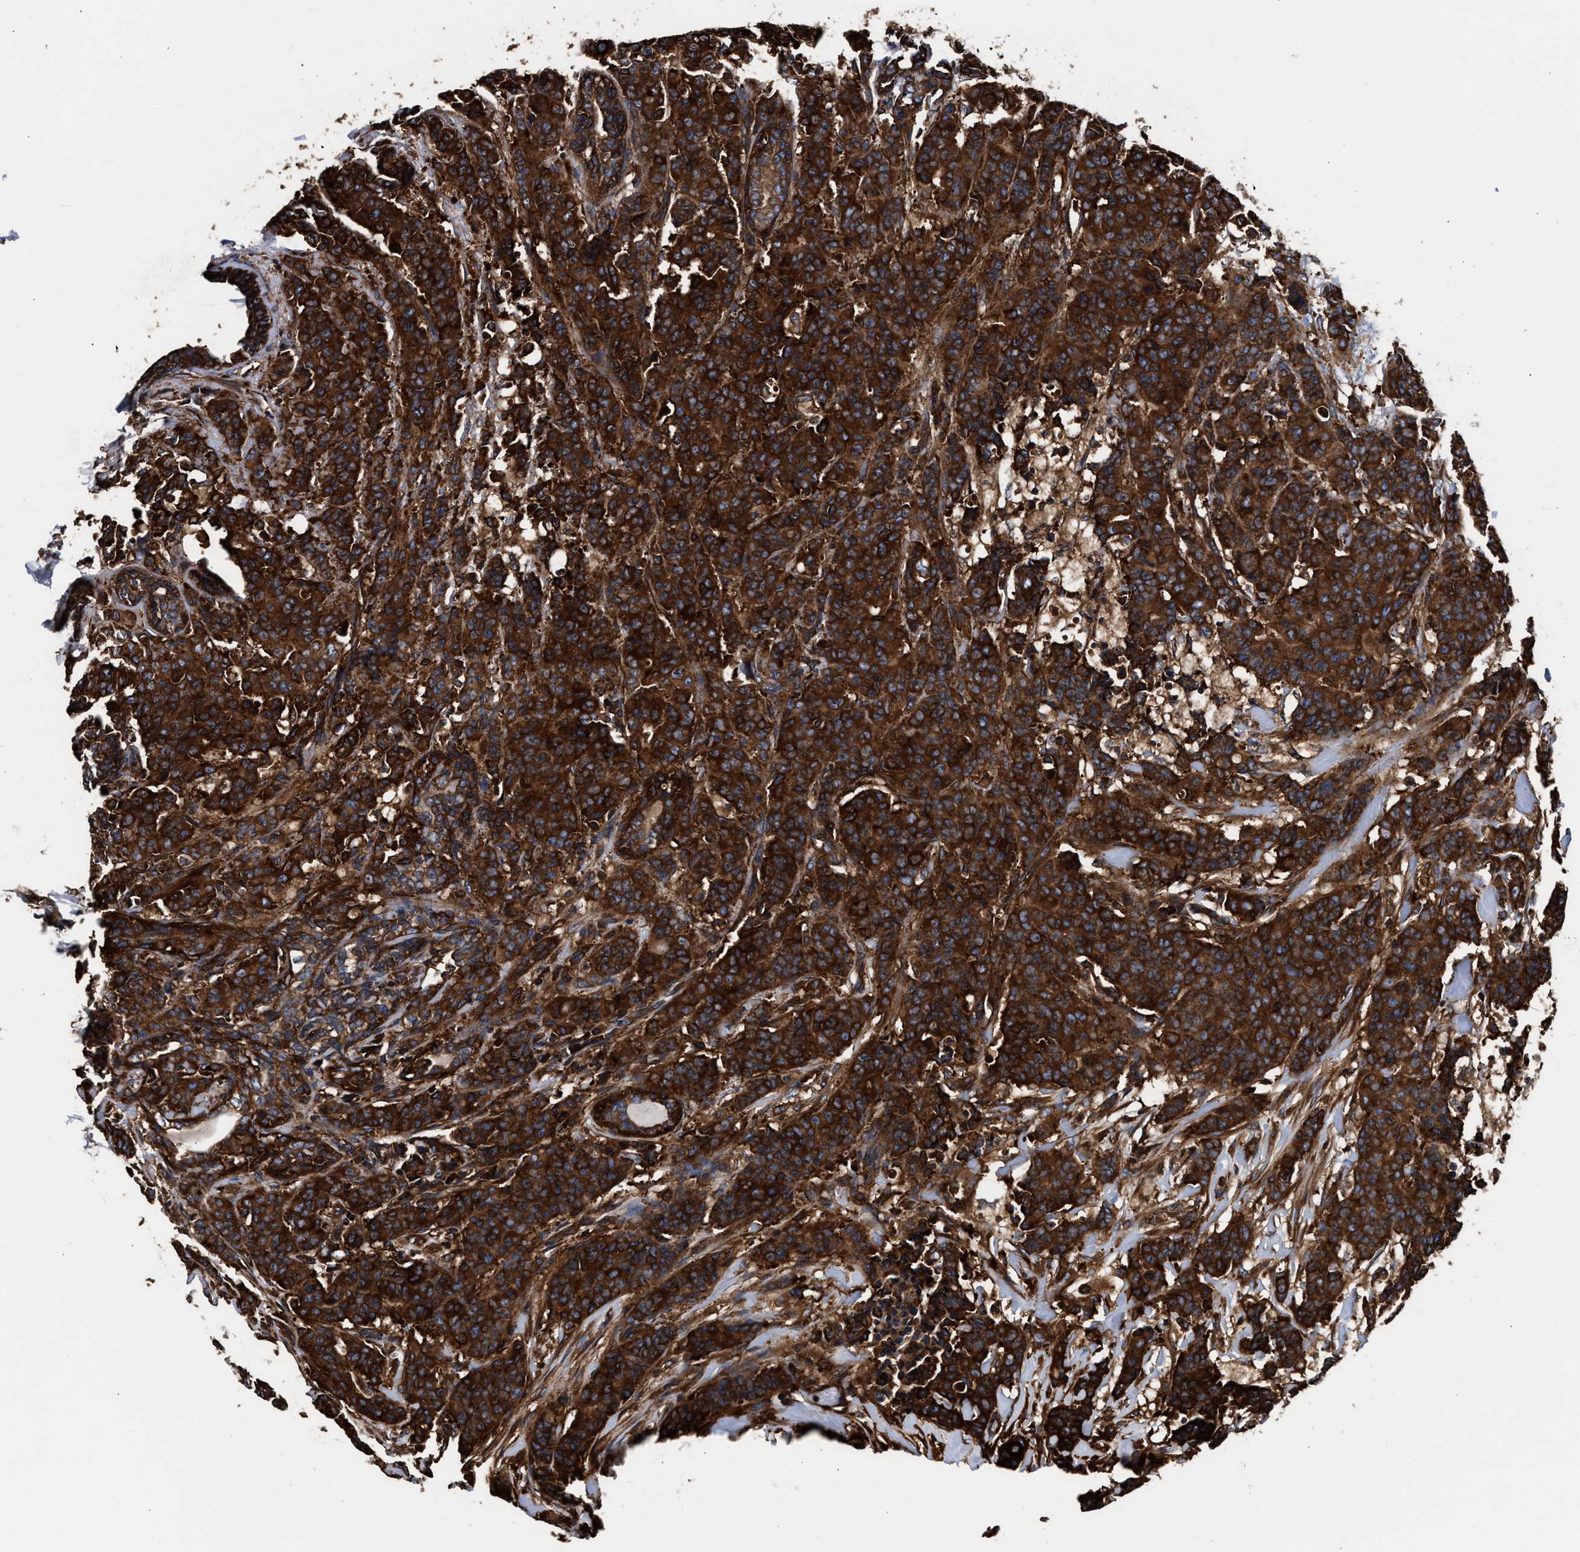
{"staining": {"intensity": "strong", "quantity": ">75%", "location": "cytoplasmic/membranous"}, "tissue": "breast cancer", "cell_type": "Tumor cells", "image_type": "cancer", "snomed": [{"axis": "morphology", "description": "Normal tissue, NOS"}, {"axis": "morphology", "description": "Duct carcinoma"}, {"axis": "topography", "description": "Breast"}], "caption": "Breast infiltrating ductal carcinoma was stained to show a protein in brown. There is high levels of strong cytoplasmic/membranous positivity in about >75% of tumor cells.", "gene": "KYAT1", "patient": {"sex": "female", "age": 40}}